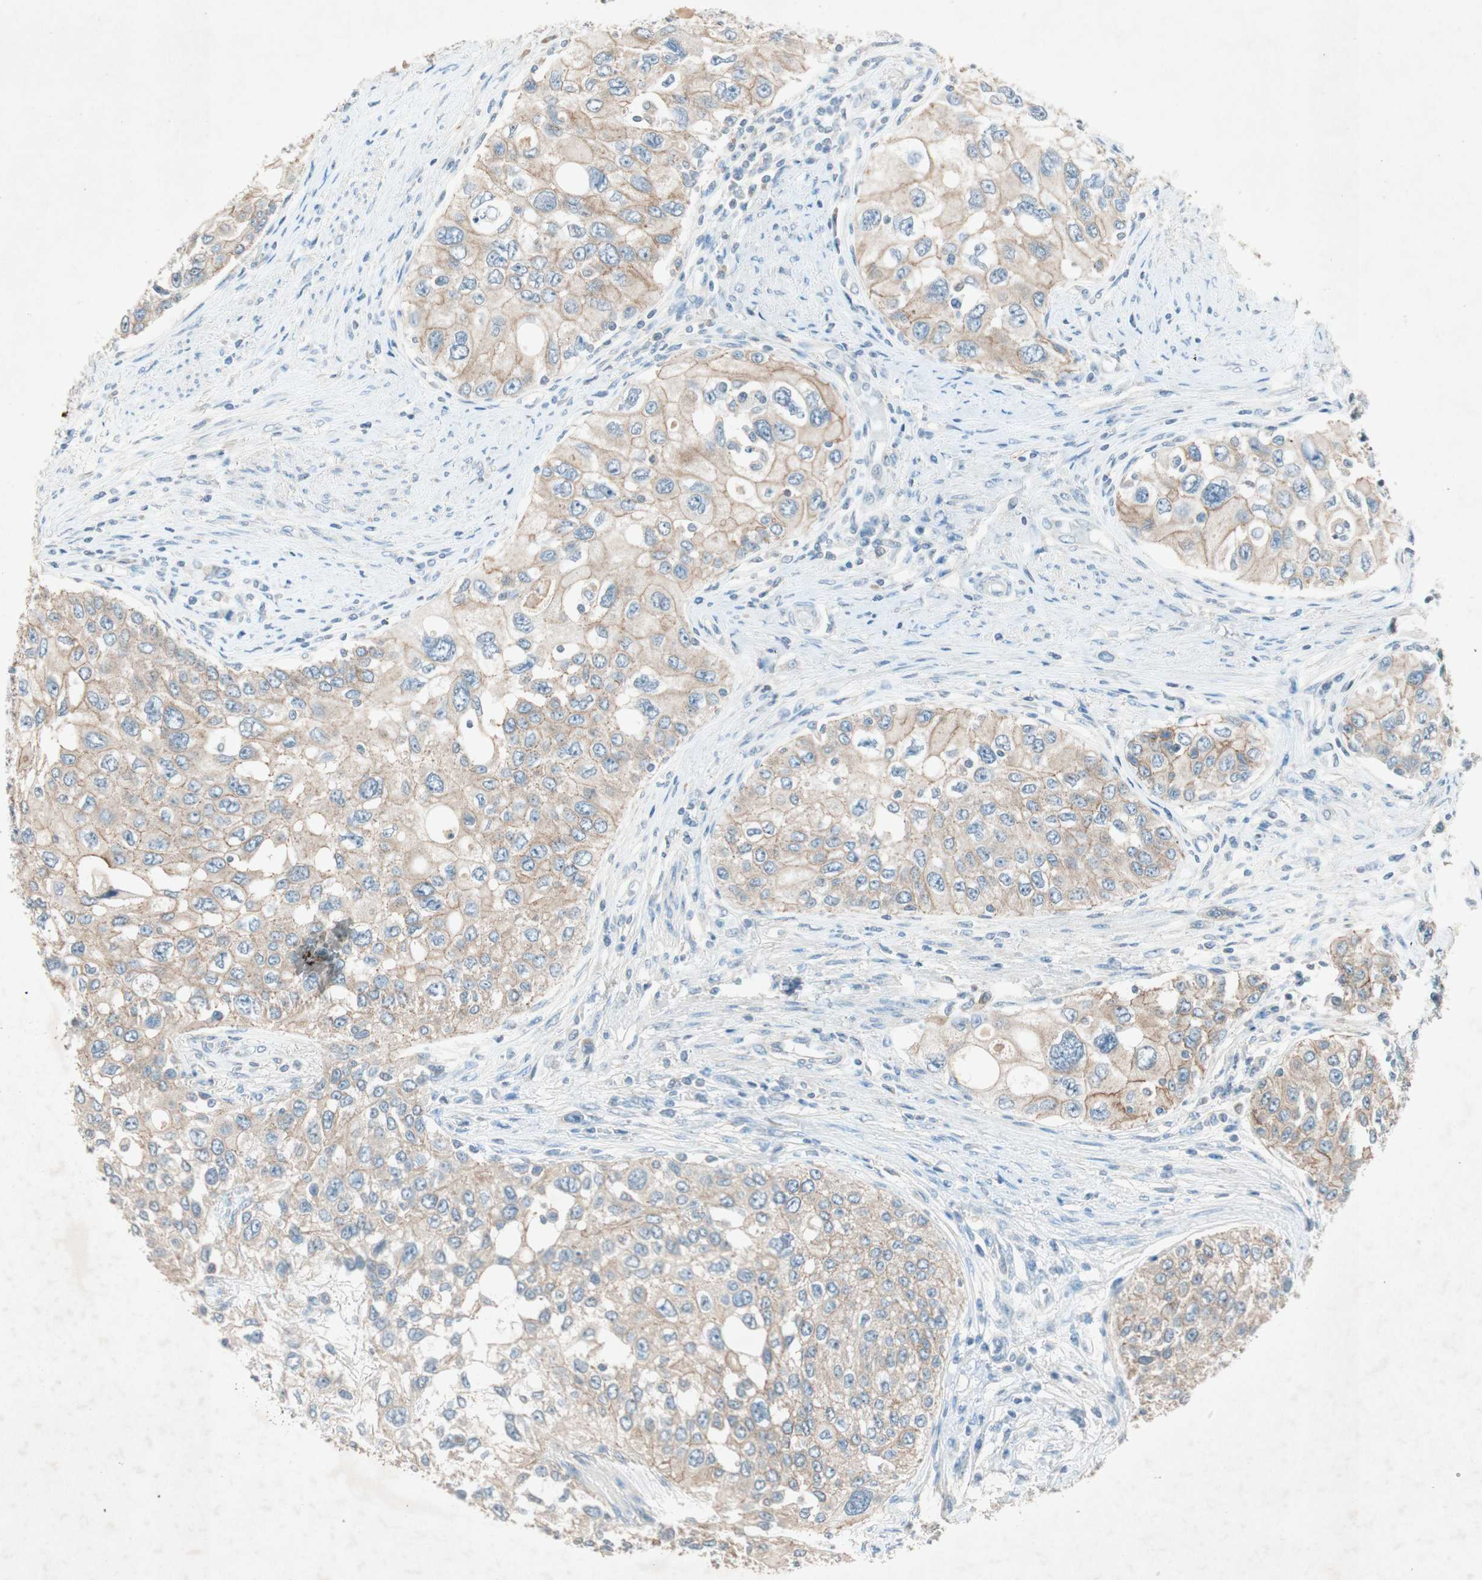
{"staining": {"intensity": "weak", "quantity": "25%-75%", "location": "cytoplasmic/membranous"}, "tissue": "urothelial cancer", "cell_type": "Tumor cells", "image_type": "cancer", "snomed": [{"axis": "morphology", "description": "Urothelial carcinoma, High grade"}, {"axis": "topography", "description": "Urinary bladder"}], "caption": "Immunohistochemical staining of human urothelial cancer exhibits low levels of weak cytoplasmic/membranous positivity in about 25%-75% of tumor cells.", "gene": "NKAIN1", "patient": {"sex": "female", "age": 56}}